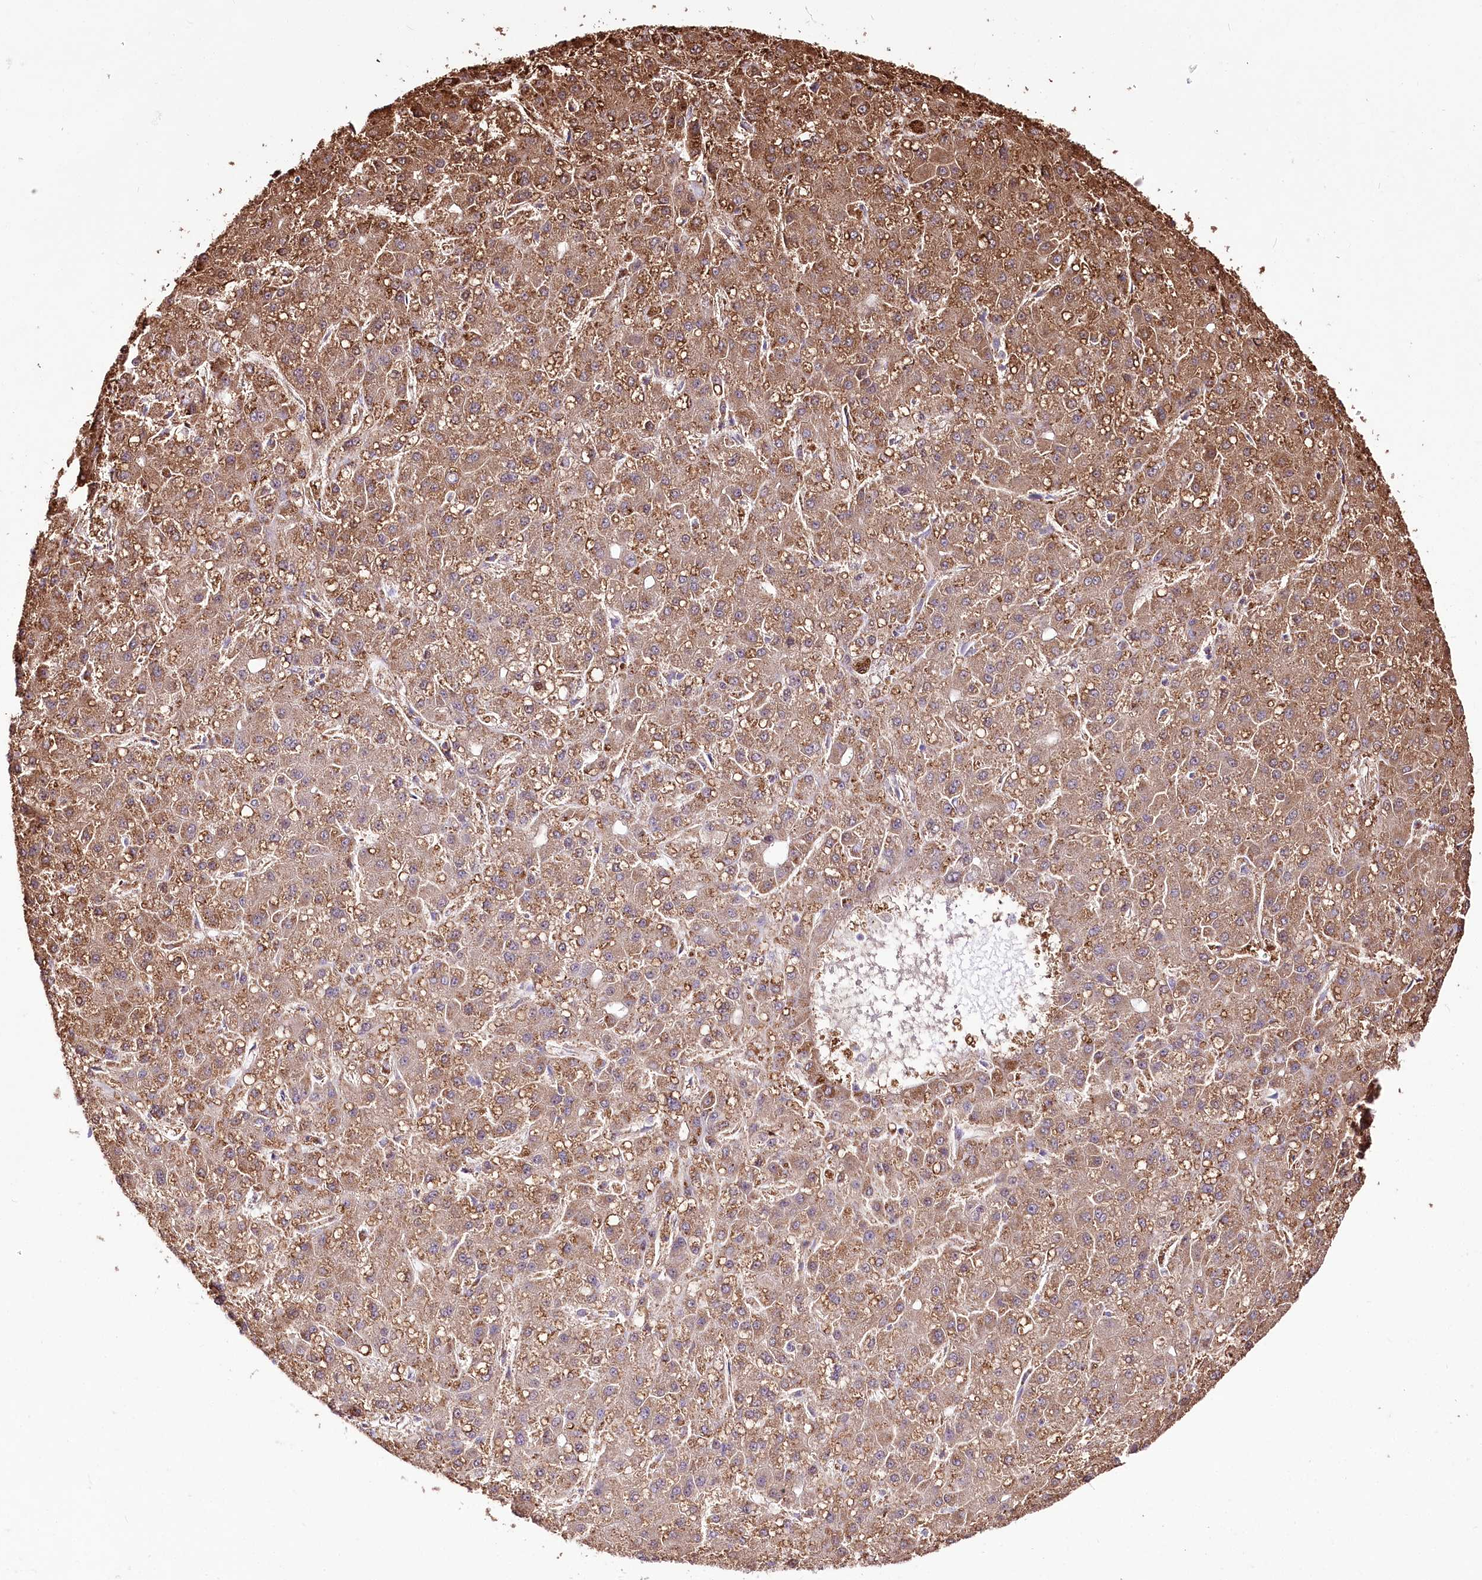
{"staining": {"intensity": "moderate", "quantity": ">75%", "location": "cytoplasmic/membranous"}, "tissue": "liver cancer", "cell_type": "Tumor cells", "image_type": "cancer", "snomed": [{"axis": "morphology", "description": "Carcinoma, Hepatocellular, NOS"}, {"axis": "topography", "description": "Liver"}], "caption": "Liver cancer was stained to show a protein in brown. There is medium levels of moderate cytoplasmic/membranous positivity in about >75% of tumor cells.", "gene": "UGP2", "patient": {"sex": "male", "age": 67}}